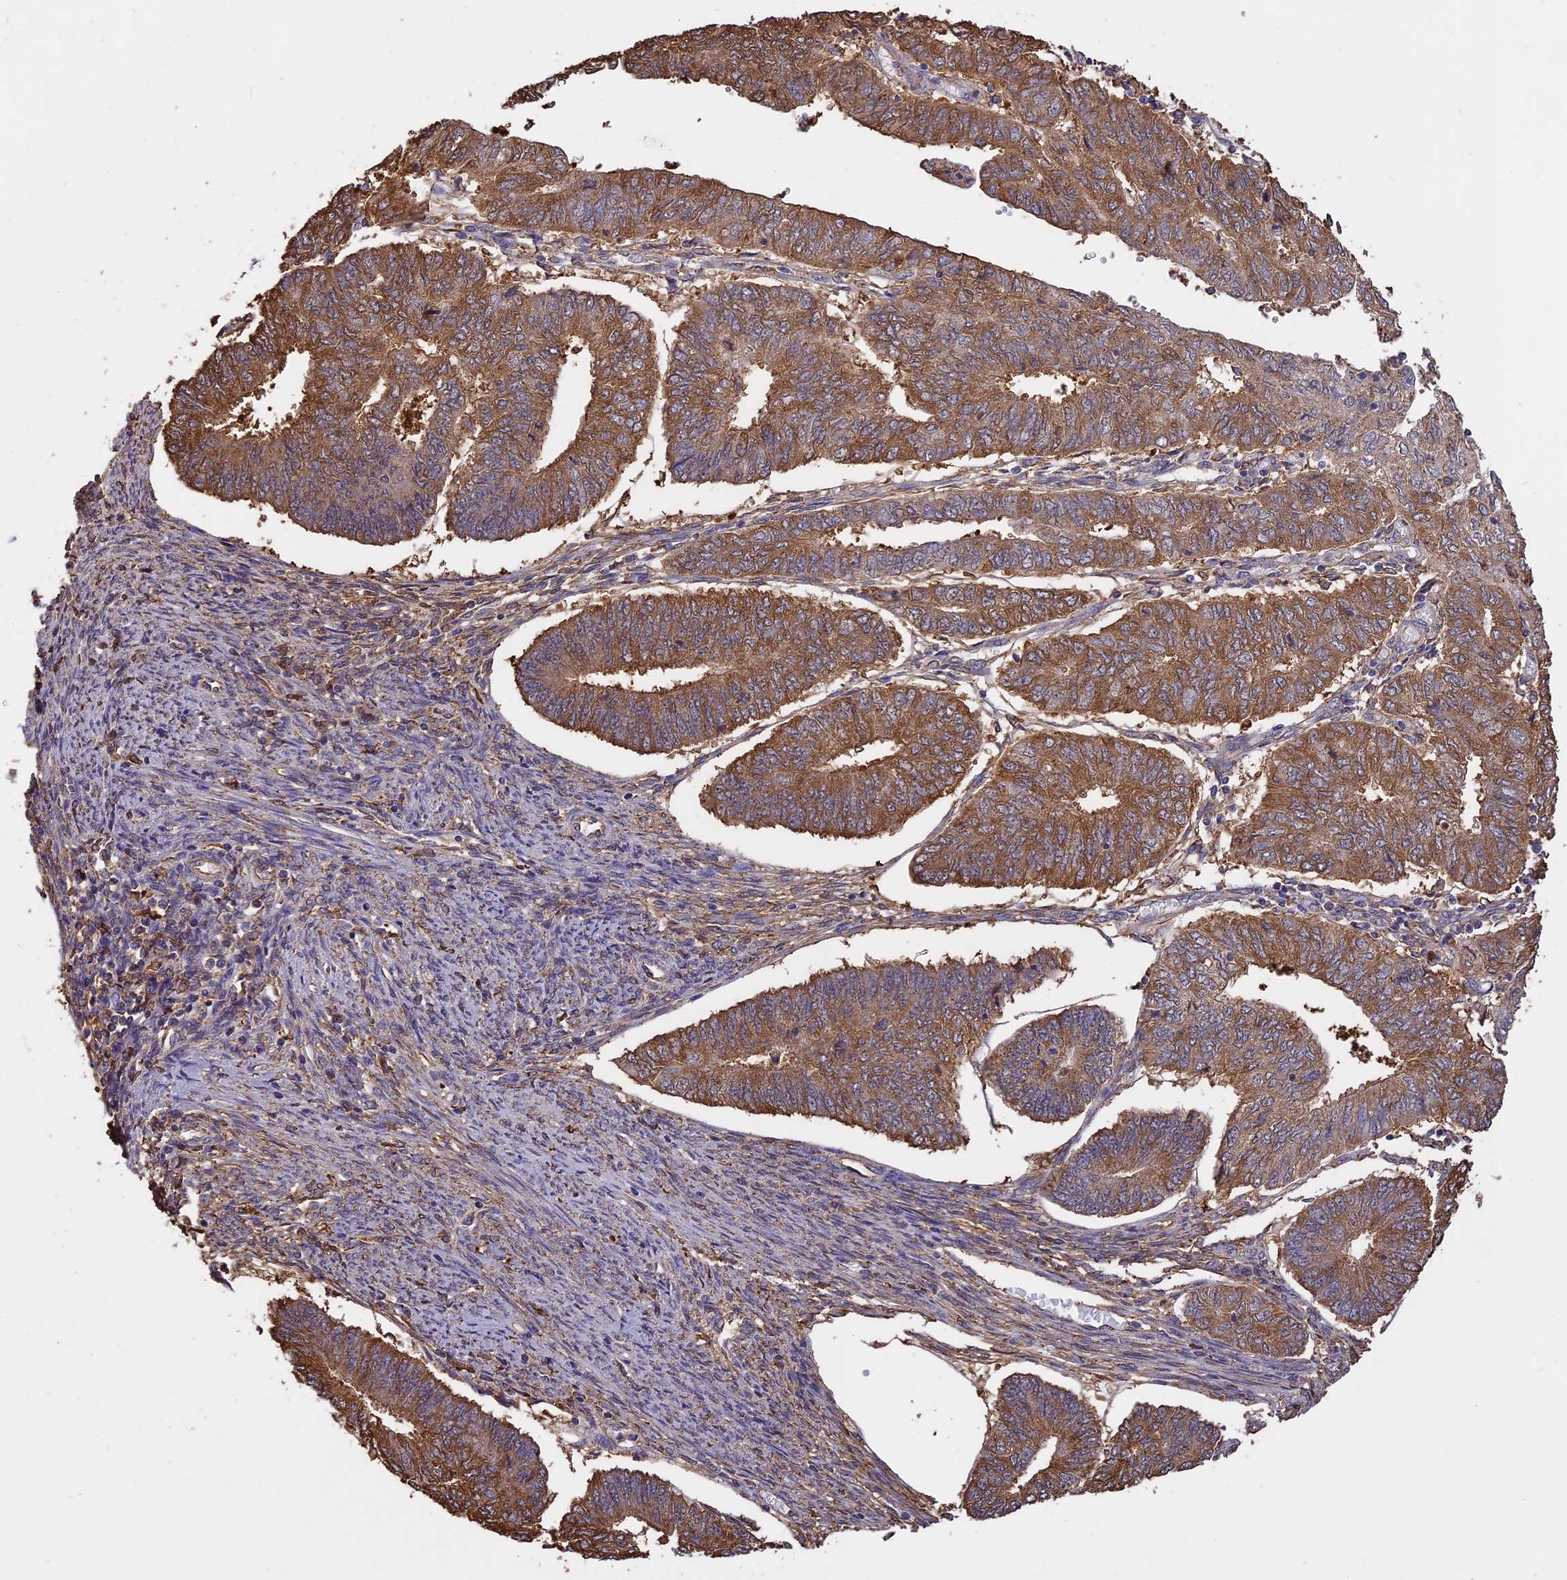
{"staining": {"intensity": "moderate", "quantity": ">75%", "location": "cytoplasmic/membranous,nuclear"}, "tissue": "endometrial cancer", "cell_type": "Tumor cells", "image_type": "cancer", "snomed": [{"axis": "morphology", "description": "Adenocarcinoma, NOS"}, {"axis": "topography", "description": "Endometrium"}], "caption": "DAB (3,3'-diaminobenzidine) immunohistochemical staining of adenocarcinoma (endometrial) displays moderate cytoplasmic/membranous and nuclear protein expression in about >75% of tumor cells.", "gene": "ARHGAP19", "patient": {"sex": "female", "age": 68}}